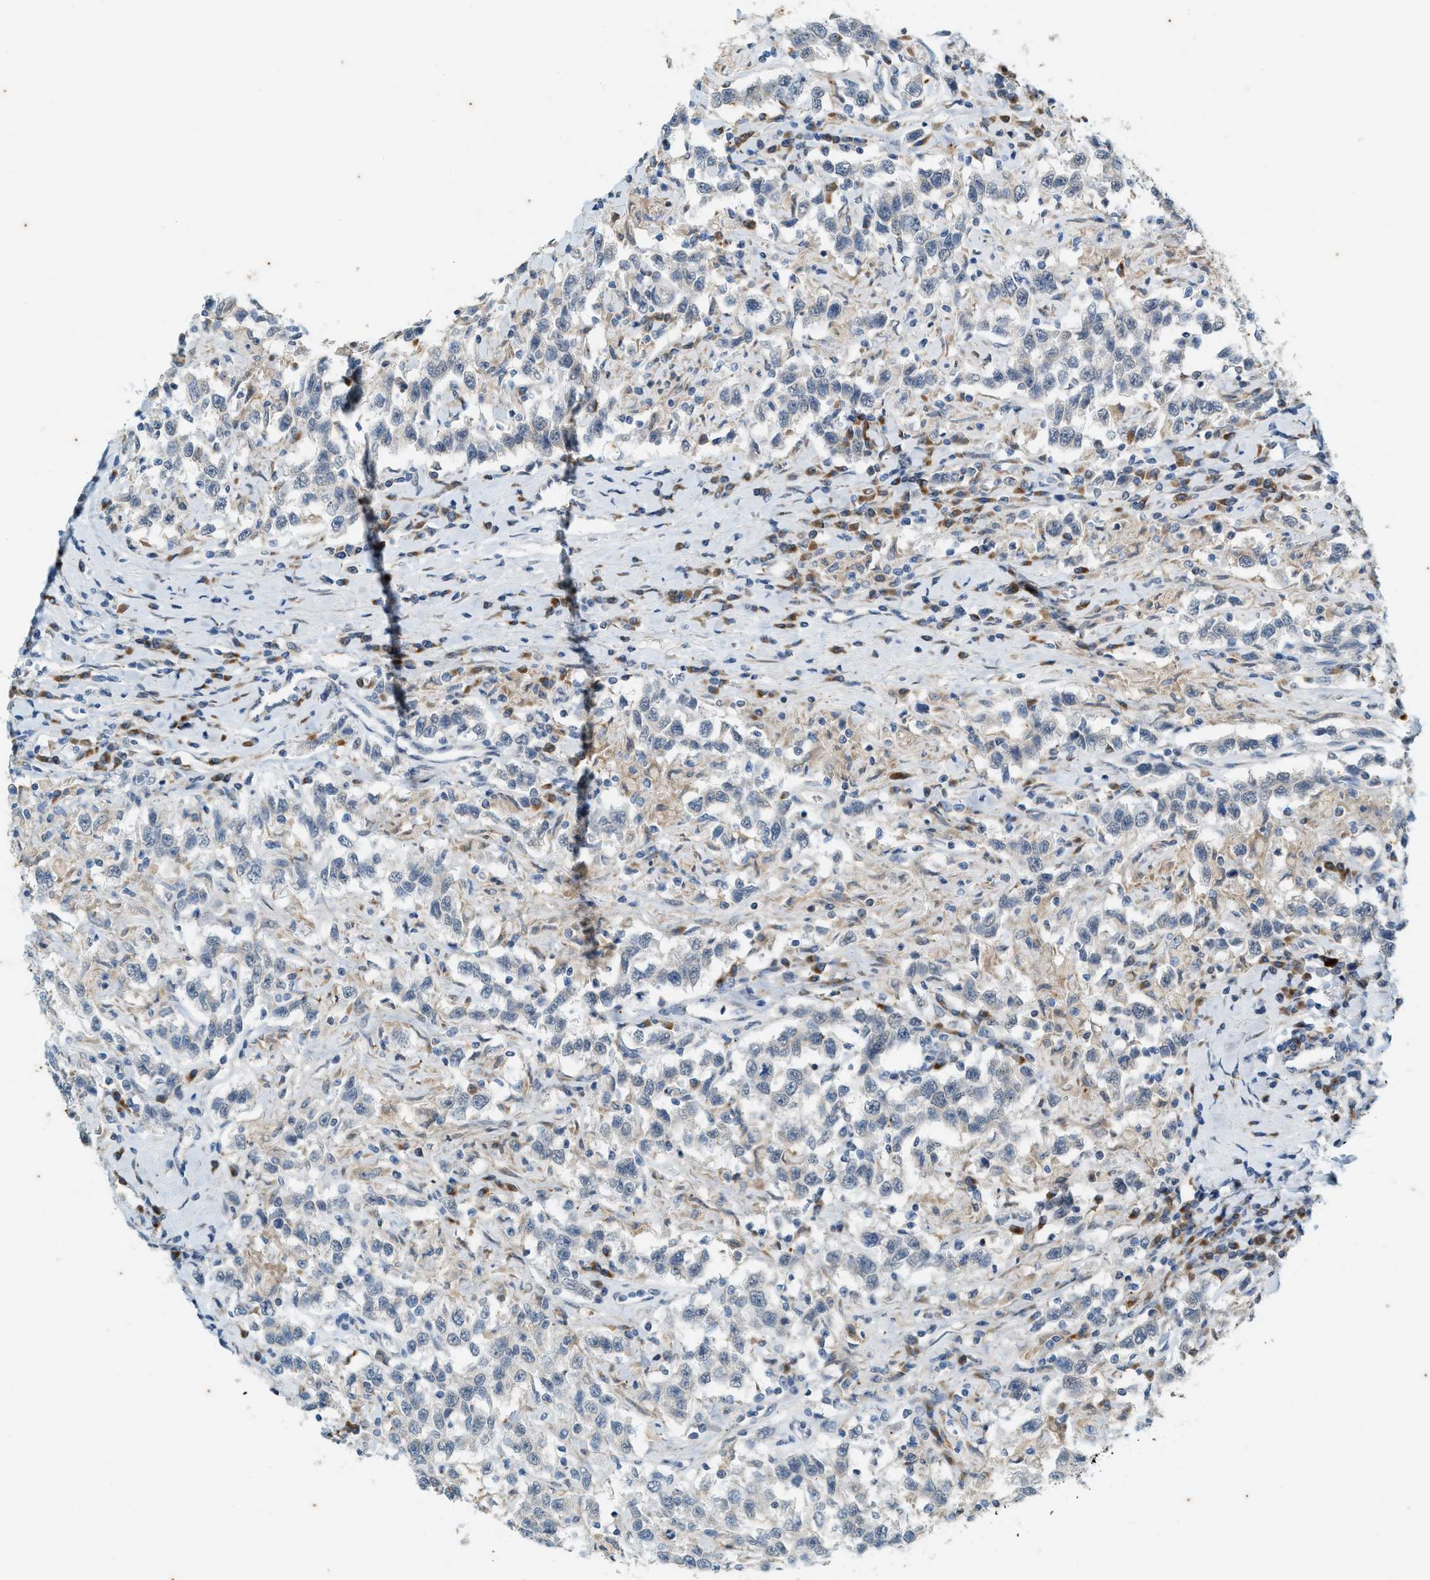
{"staining": {"intensity": "negative", "quantity": "none", "location": "none"}, "tissue": "testis cancer", "cell_type": "Tumor cells", "image_type": "cancer", "snomed": [{"axis": "morphology", "description": "Seminoma, NOS"}, {"axis": "topography", "description": "Testis"}], "caption": "The immunohistochemistry photomicrograph has no significant positivity in tumor cells of testis cancer tissue.", "gene": "CHPF2", "patient": {"sex": "male", "age": 41}}